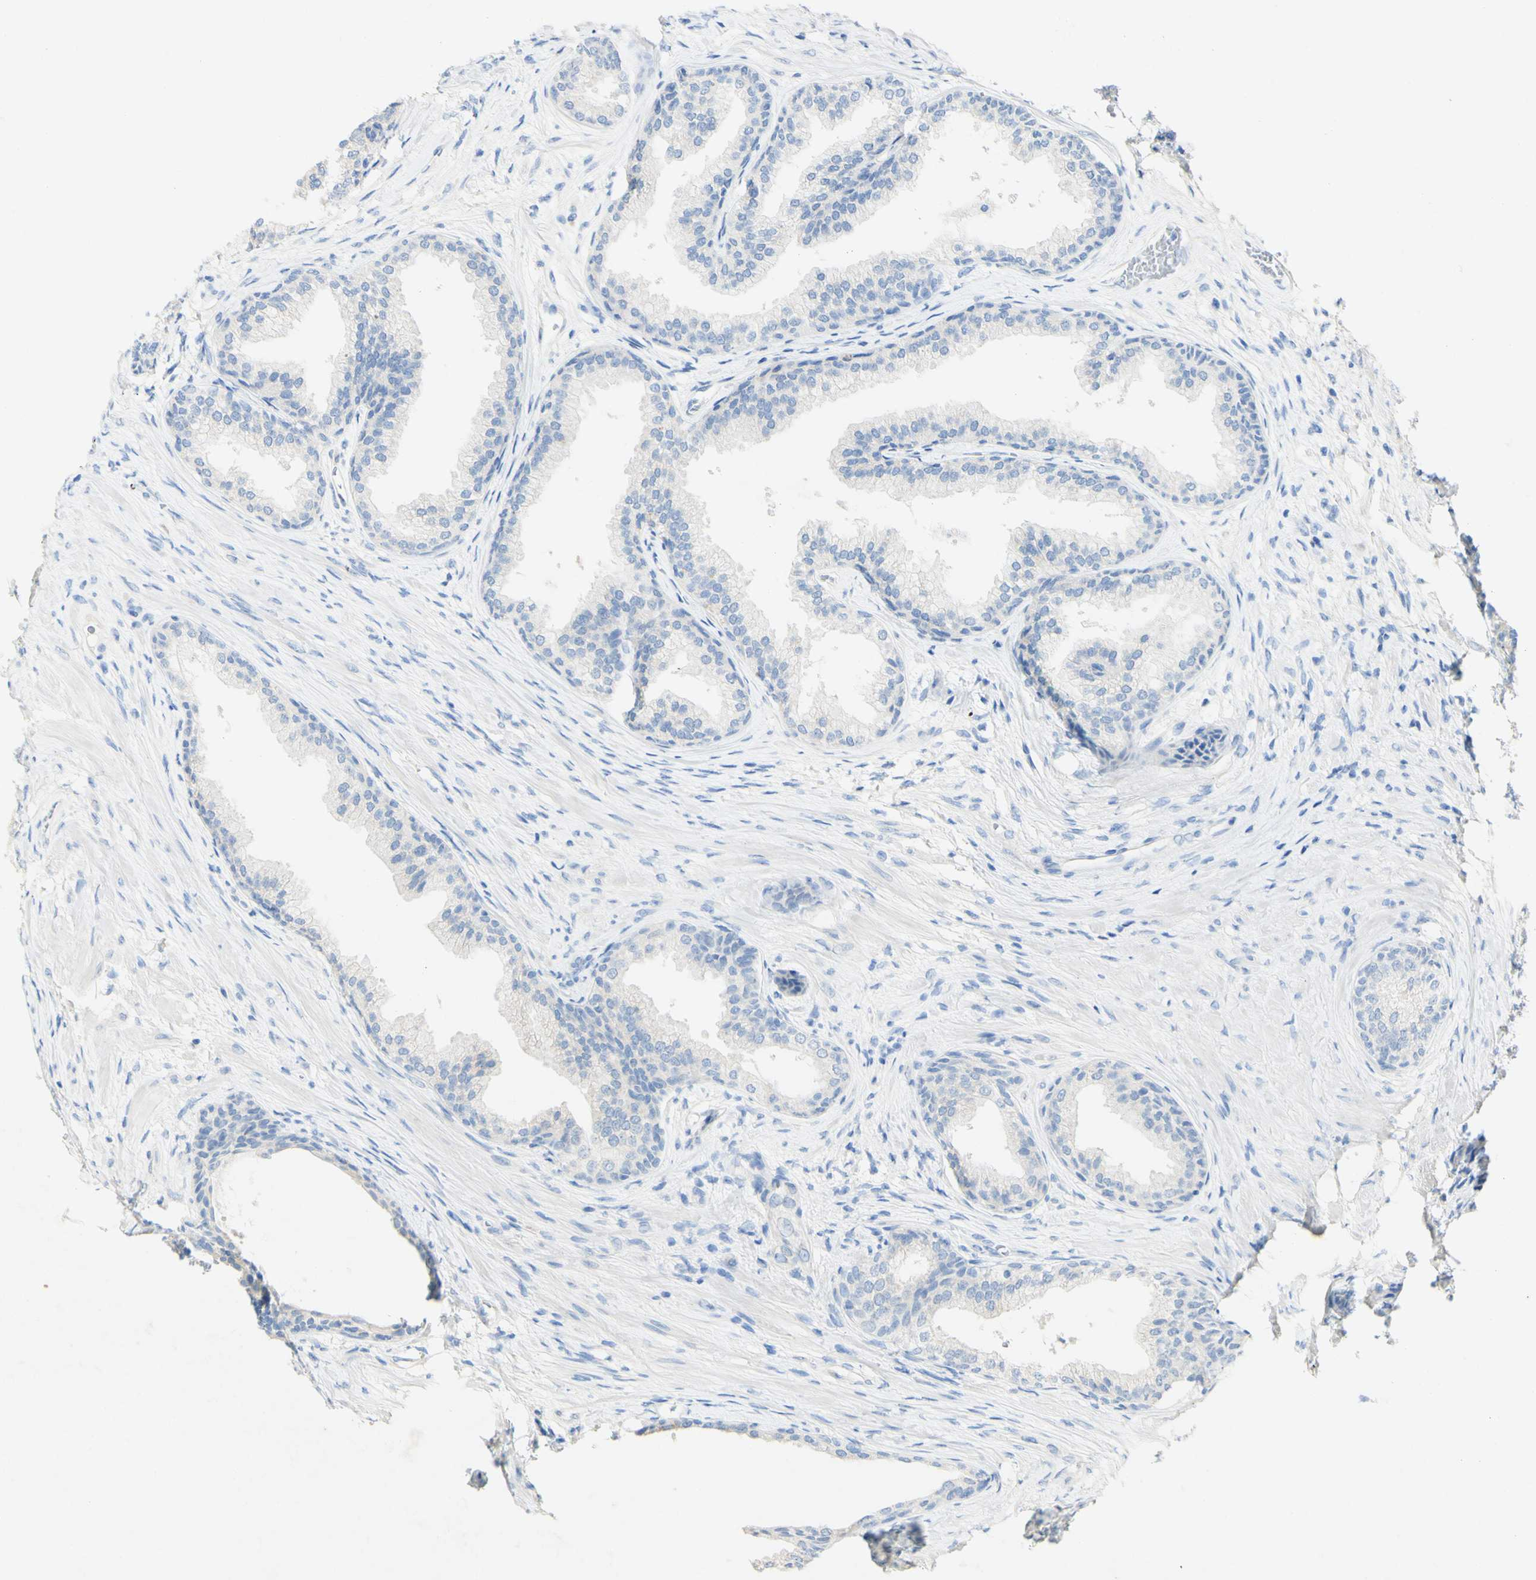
{"staining": {"intensity": "moderate", "quantity": "<25%", "location": "cytoplasmic/membranous"}, "tissue": "prostate", "cell_type": "Glandular cells", "image_type": "normal", "snomed": [{"axis": "morphology", "description": "Normal tissue, NOS"}, {"axis": "topography", "description": "Prostate"}], "caption": "The micrograph reveals staining of normal prostate, revealing moderate cytoplasmic/membranous protein expression (brown color) within glandular cells.", "gene": "FGF4", "patient": {"sex": "male", "age": 76}}